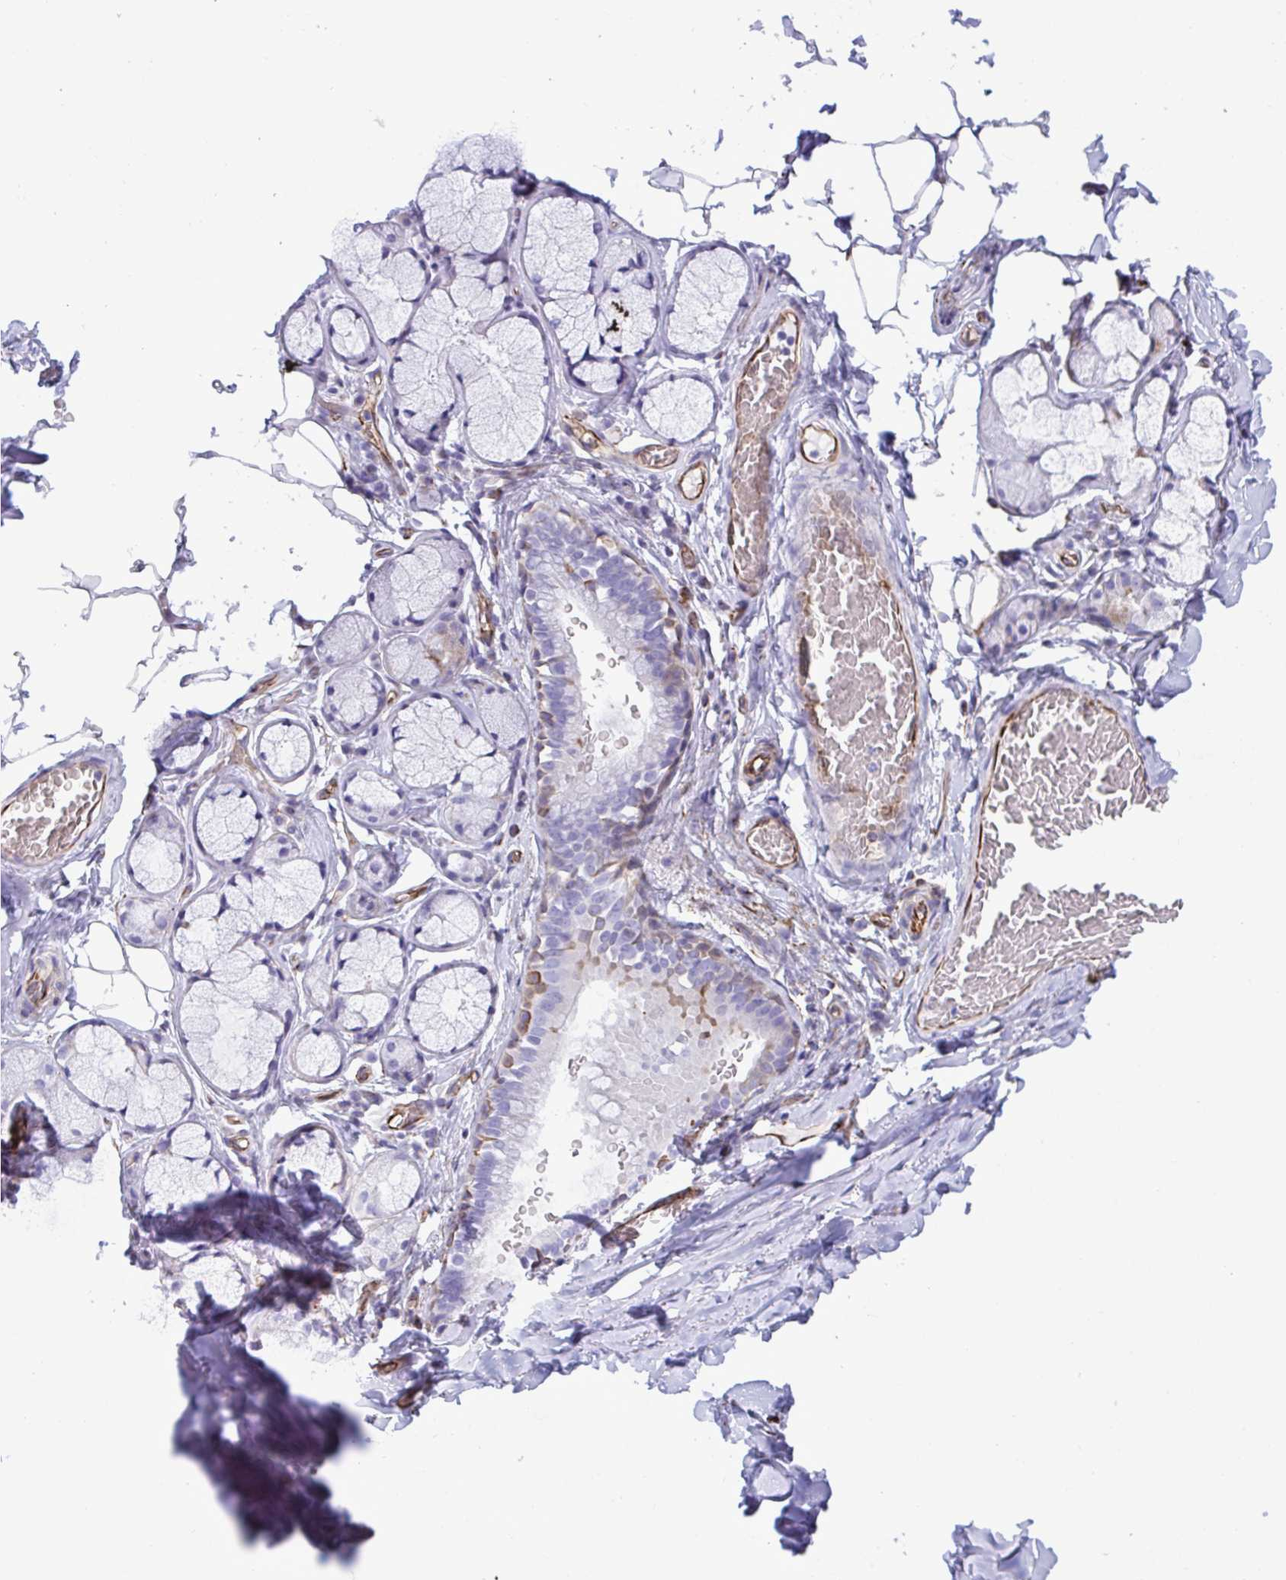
{"staining": {"intensity": "negative", "quantity": "none", "location": "none"}, "tissue": "adipose tissue", "cell_type": "Adipocytes", "image_type": "normal", "snomed": [{"axis": "morphology", "description": "Normal tissue, NOS"}, {"axis": "topography", "description": "Cartilage tissue"}, {"axis": "topography", "description": "Bronchus"}, {"axis": "topography", "description": "Peripheral nerve tissue"}], "caption": "Protein analysis of unremarkable adipose tissue shows no significant staining in adipocytes.", "gene": "SMAD5", "patient": {"sex": "male", "age": 67}}